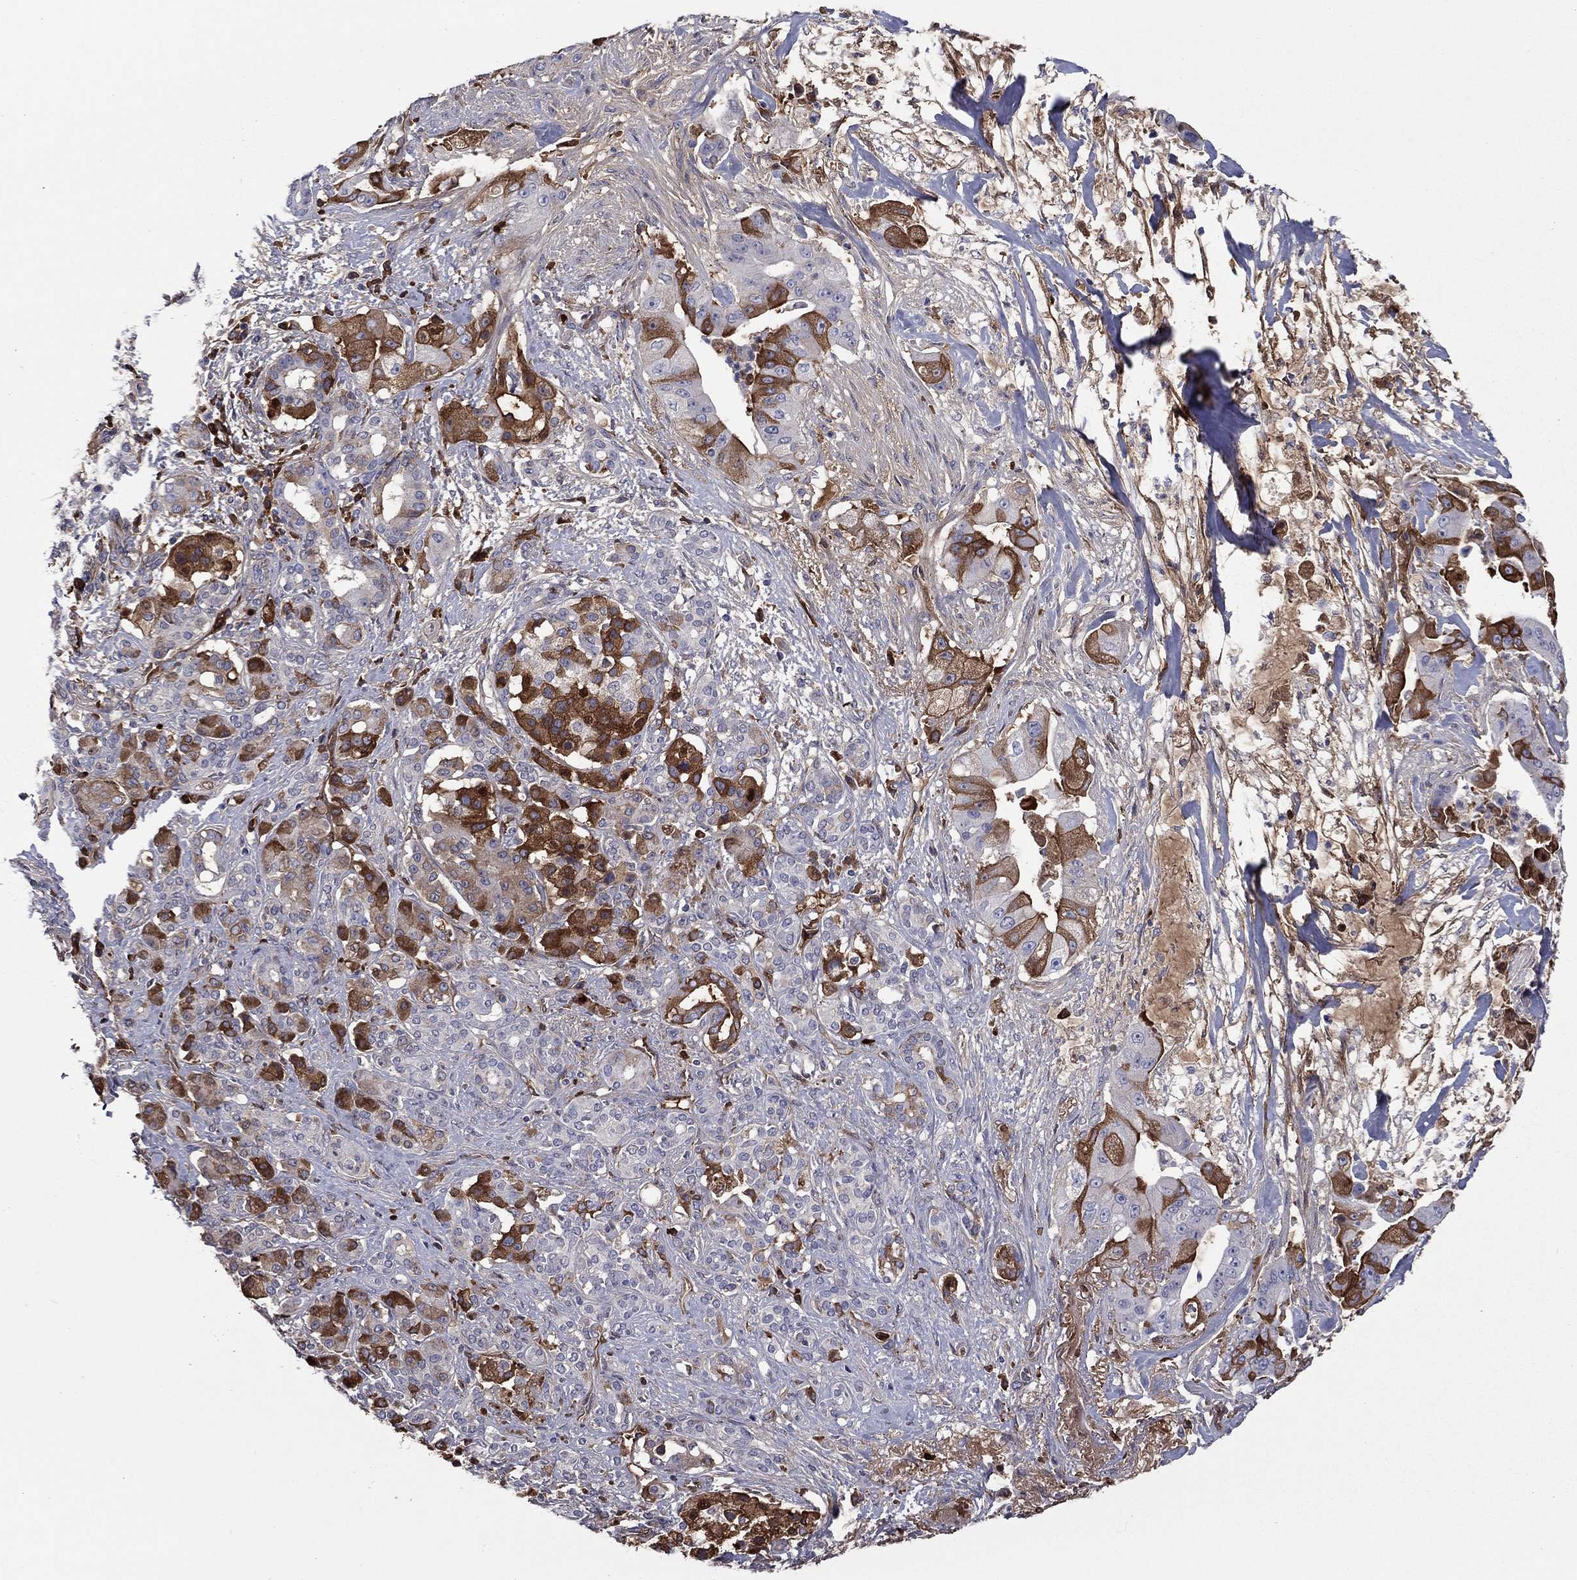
{"staining": {"intensity": "strong", "quantity": "25%-75%", "location": "cytoplasmic/membranous"}, "tissue": "pancreatic cancer", "cell_type": "Tumor cells", "image_type": "cancer", "snomed": [{"axis": "morphology", "description": "Normal tissue, NOS"}, {"axis": "morphology", "description": "Inflammation, NOS"}, {"axis": "morphology", "description": "Adenocarcinoma, NOS"}, {"axis": "topography", "description": "Pancreas"}], "caption": "This is an image of IHC staining of pancreatic cancer (adenocarcinoma), which shows strong positivity in the cytoplasmic/membranous of tumor cells.", "gene": "HPX", "patient": {"sex": "male", "age": 57}}